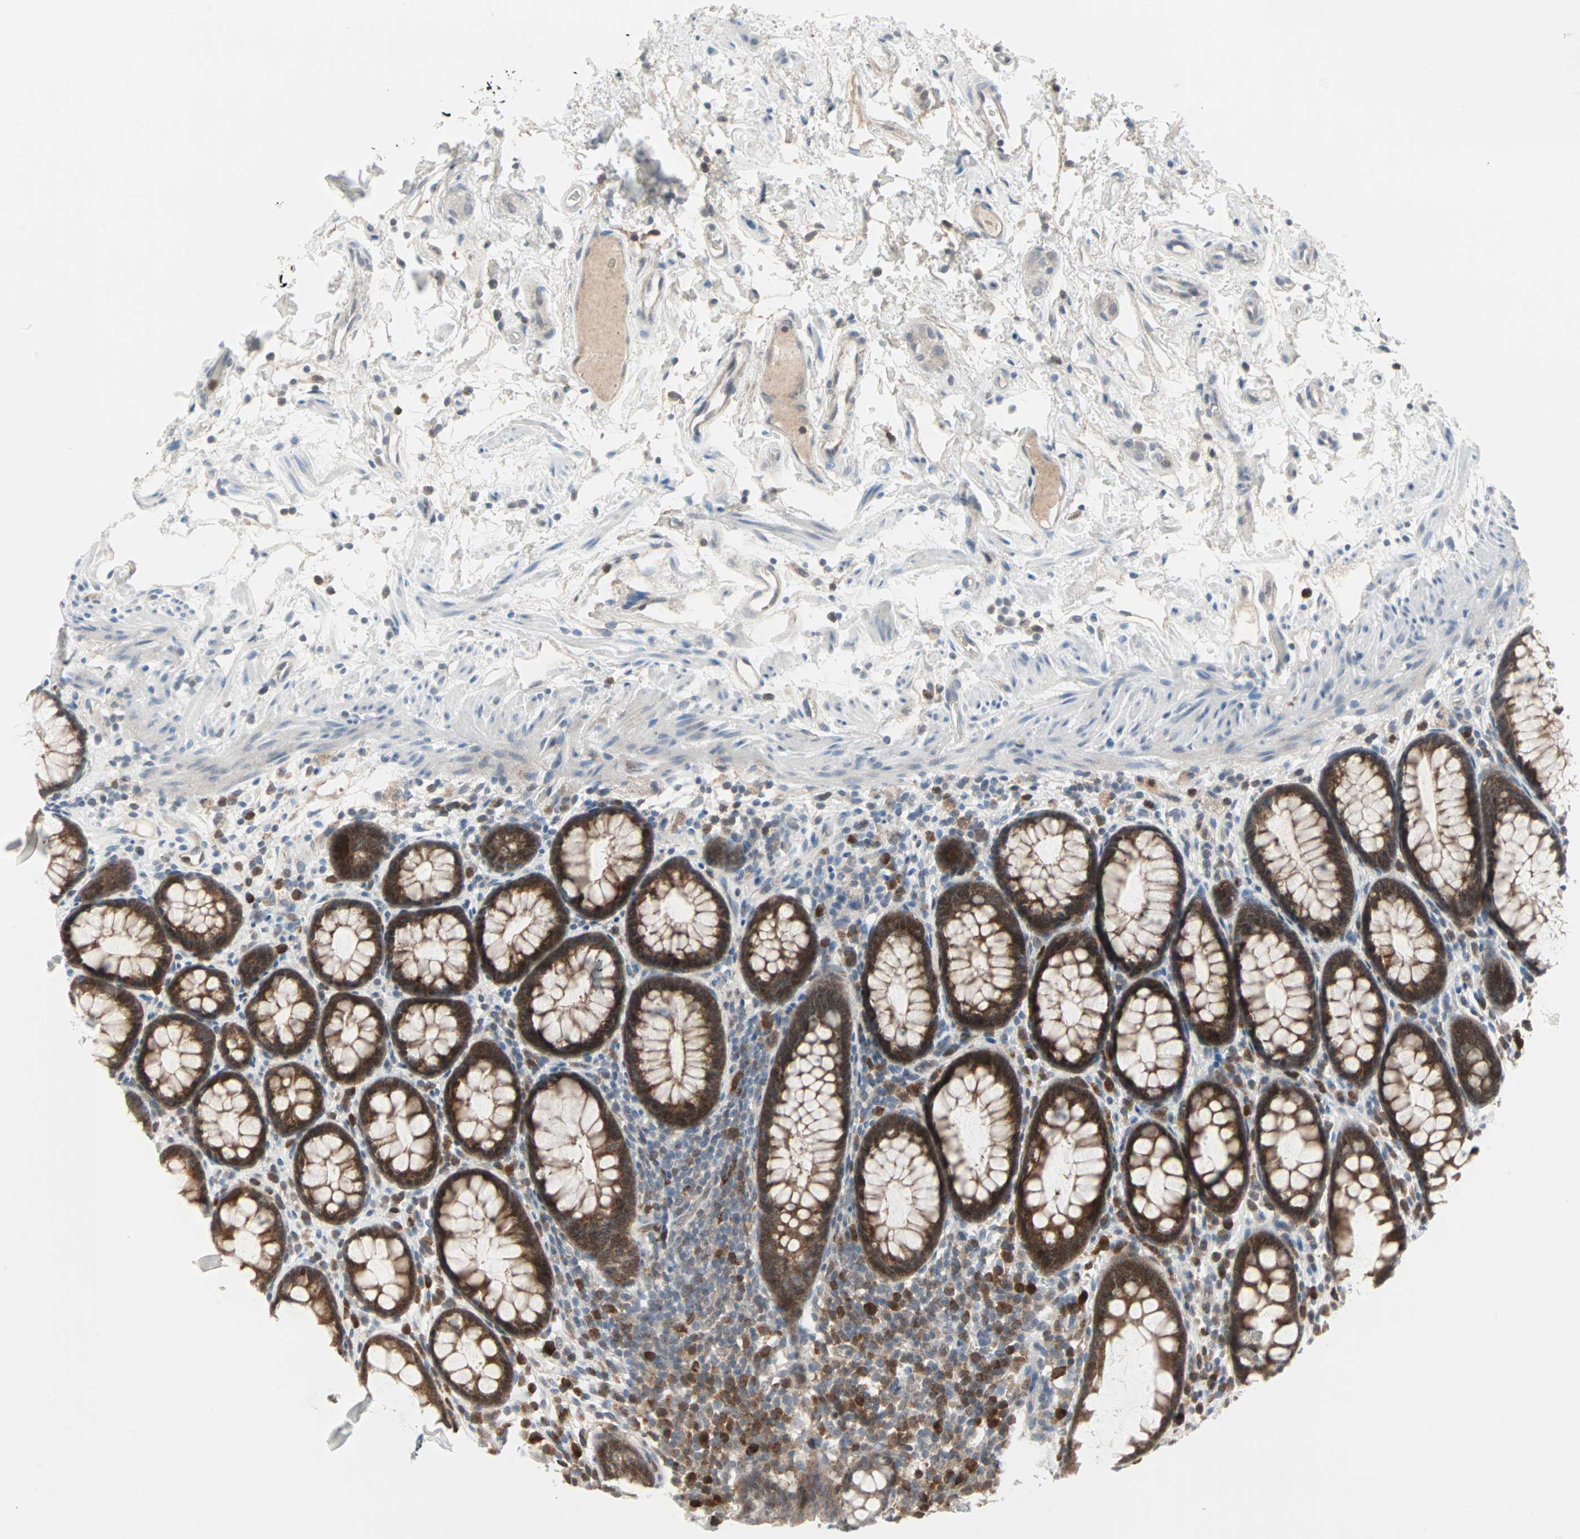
{"staining": {"intensity": "moderate", "quantity": ">75%", "location": "cytoplasmic/membranous"}, "tissue": "rectum", "cell_type": "Glandular cells", "image_type": "normal", "snomed": [{"axis": "morphology", "description": "Normal tissue, NOS"}, {"axis": "topography", "description": "Rectum"}], "caption": "Protein staining of normal rectum displays moderate cytoplasmic/membranous positivity in approximately >75% of glandular cells. (Stains: DAB in brown, nuclei in blue, Microscopy: brightfield microscopy at high magnification).", "gene": "CASP3", "patient": {"sex": "male", "age": 92}}